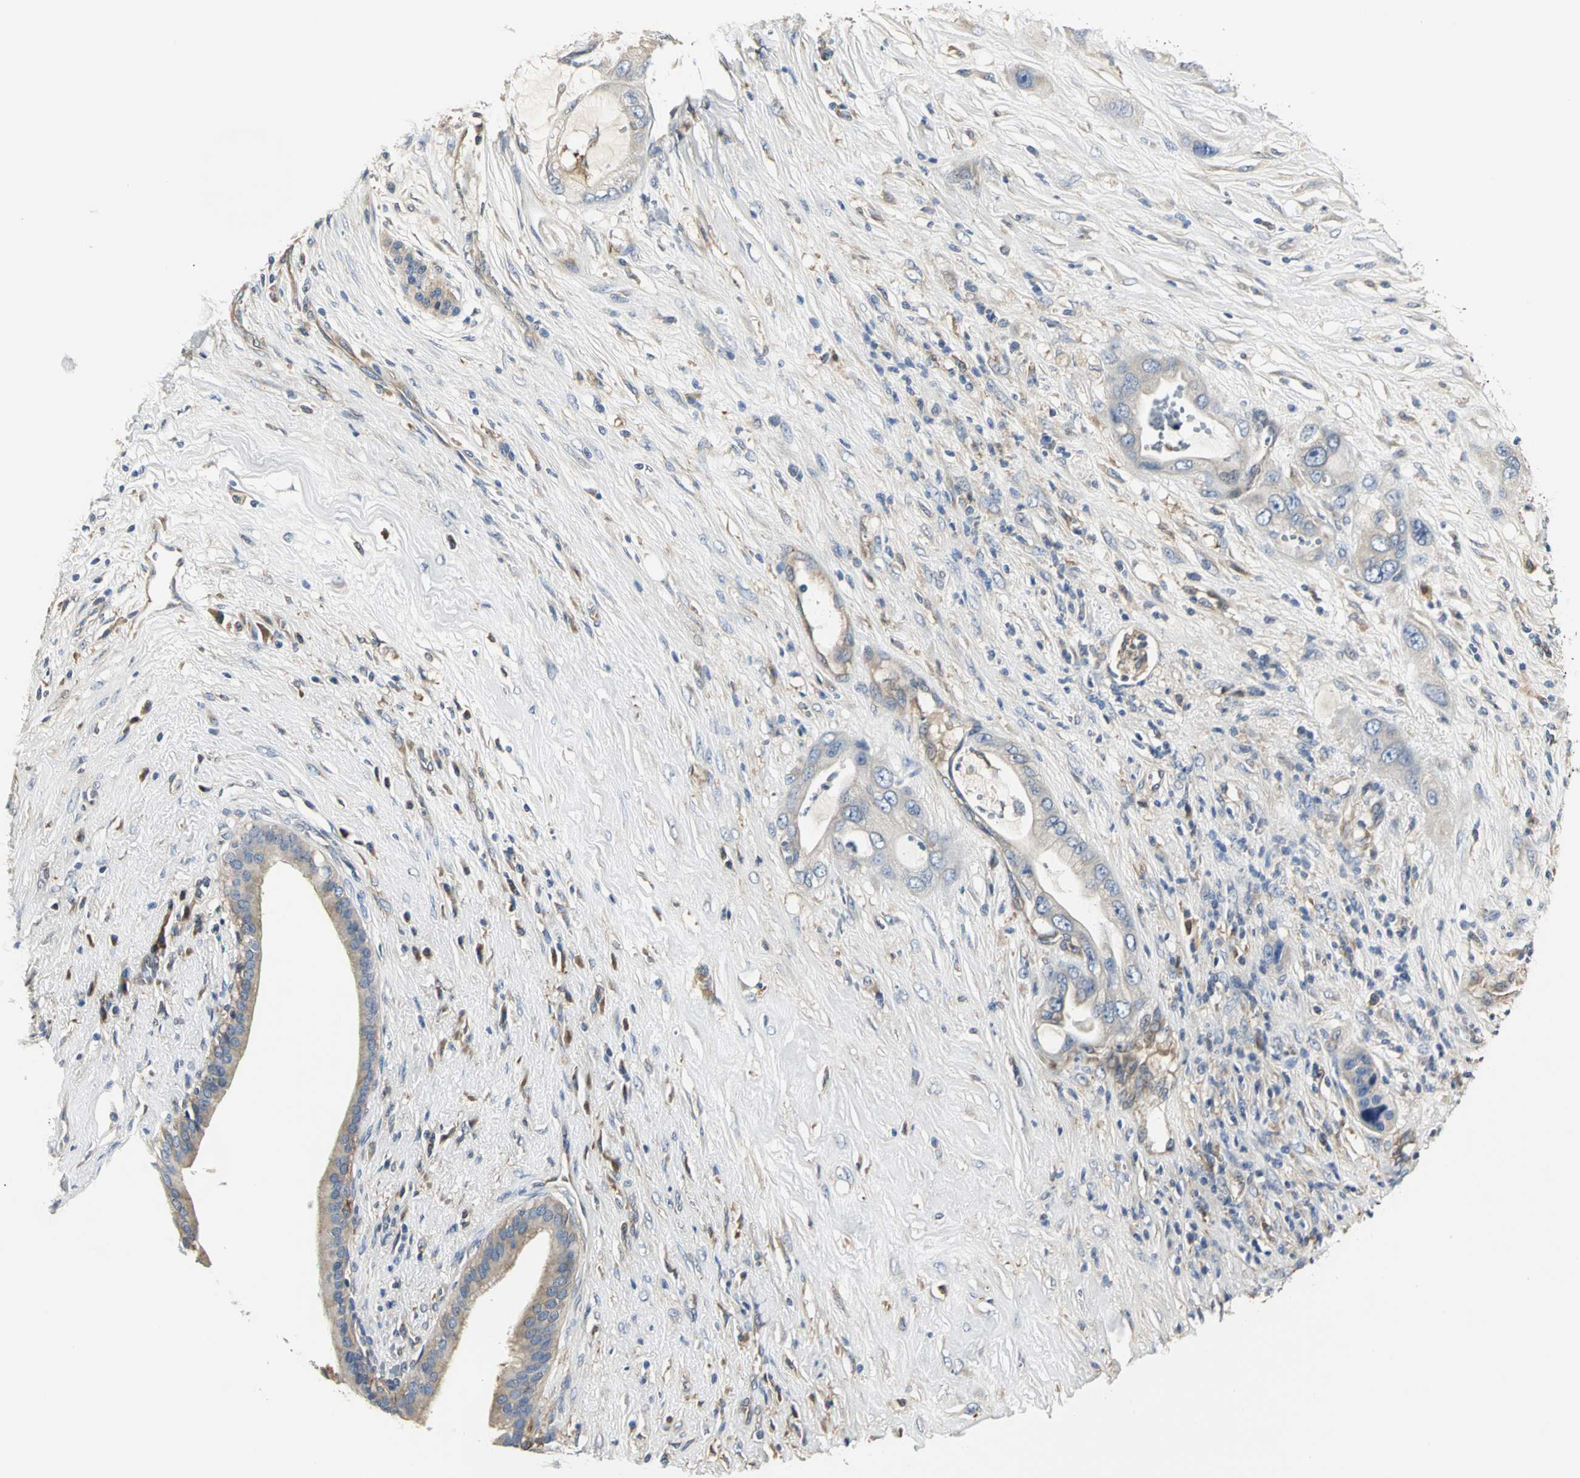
{"staining": {"intensity": "weak", "quantity": "25%-75%", "location": "cytoplasmic/membranous"}, "tissue": "pancreatic cancer", "cell_type": "Tumor cells", "image_type": "cancer", "snomed": [{"axis": "morphology", "description": "Adenocarcinoma, NOS"}, {"axis": "topography", "description": "Pancreas"}], "caption": "An IHC image of neoplastic tissue is shown. Protein staining in brown shows weak cytoplasmic/membranous positivity in pancreatic adenocarcinoma within tumor cells.", "gene": "CHRNB1", "patient": {"sex": "female", "age": 59}}